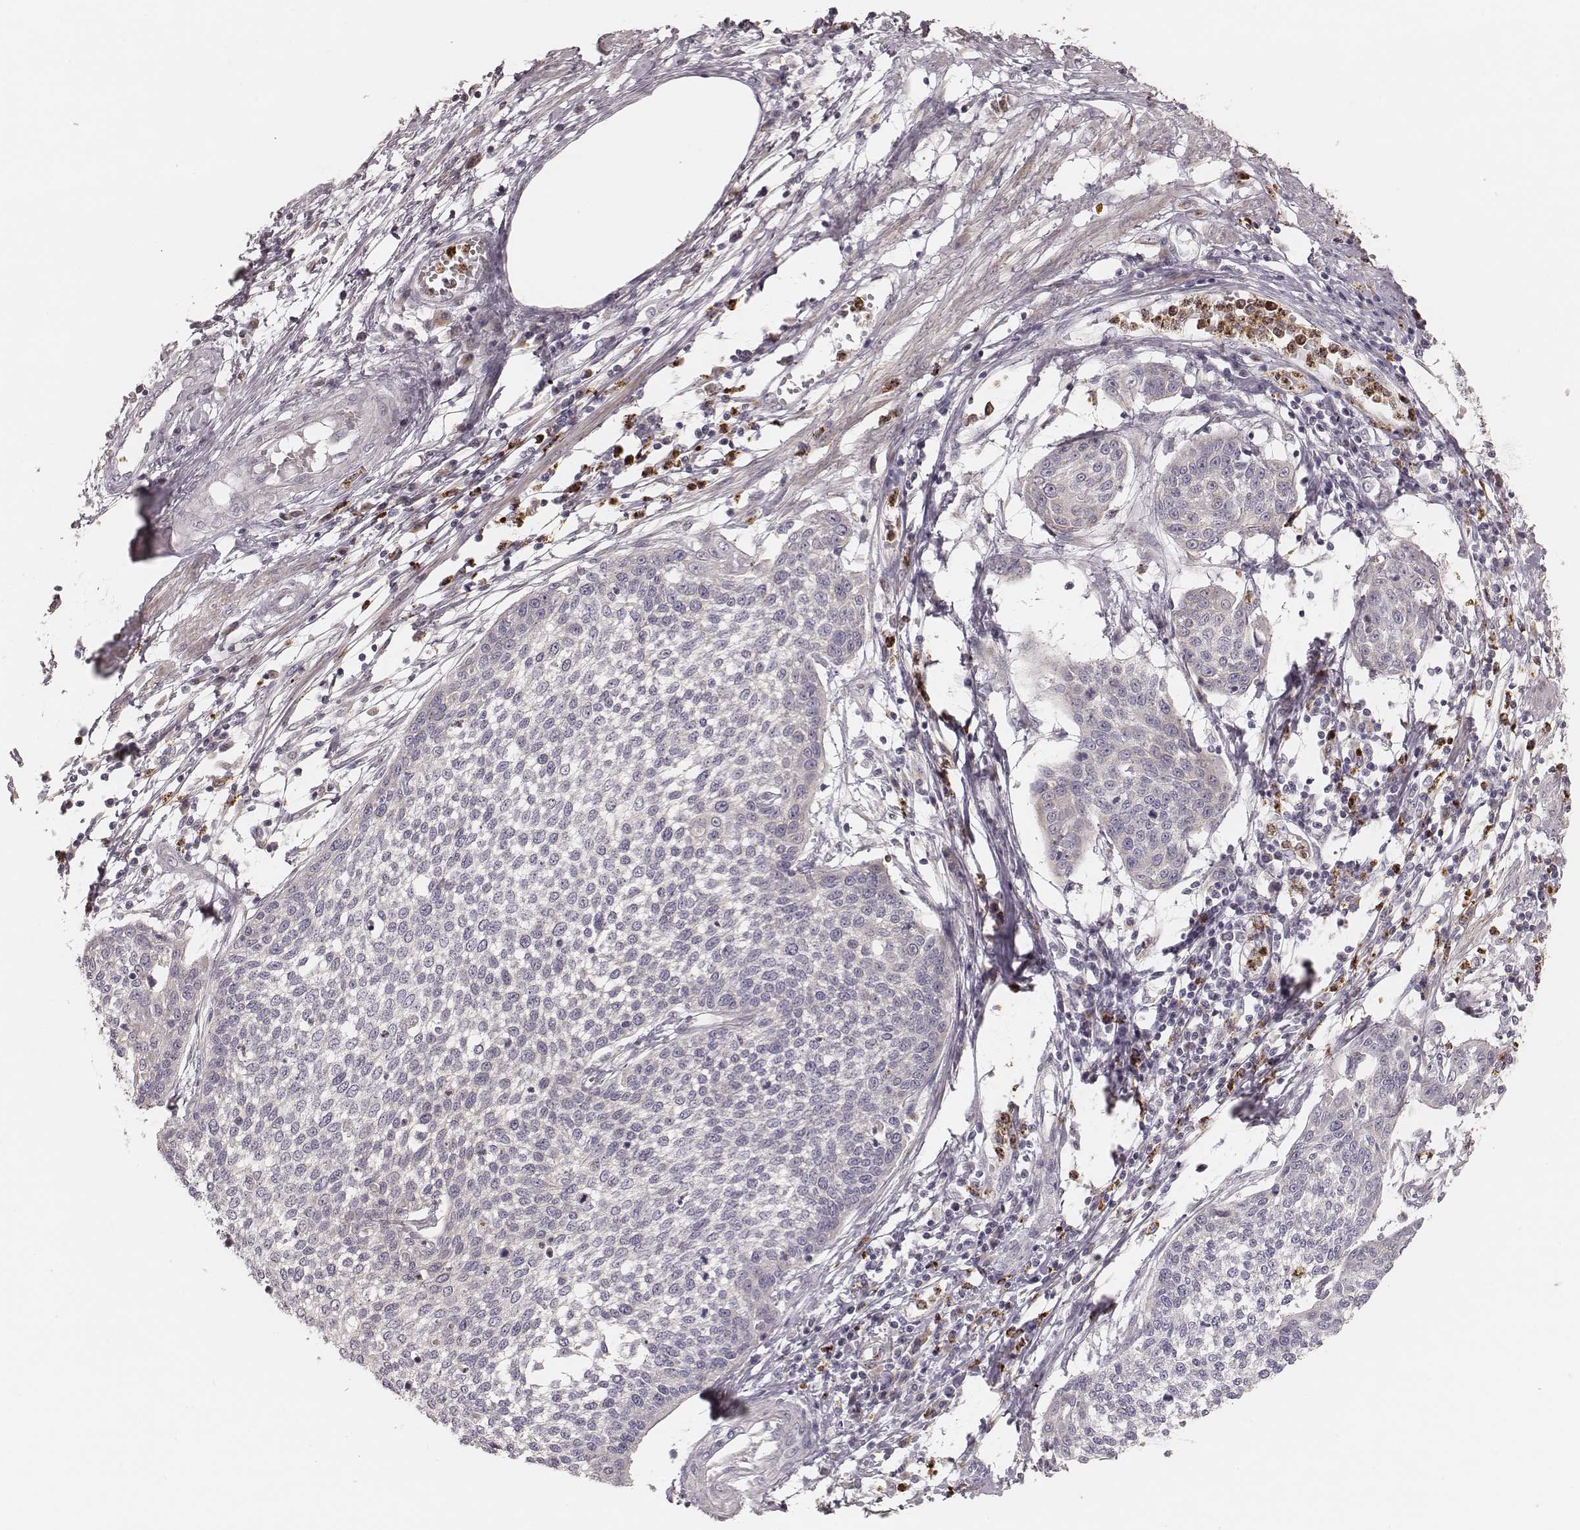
{"staining": {"intensity": "negative", "quantity": "none", "location": "none"}, "tissue": "cervical cancer", "cell_type": "Tumor cells", "image_type": "cancer", "snomed": [{"axis": "morphology", "description": "Squamous cell carcinoma, NOS"}, {"axis": "topography", "description": "Cervix"}], "caption": "Protein analysis of cervical cancer (squamous cell carcinoma) displays no significant staining in tumor cells.", "gene": "ABCA7", "patient": {"sex": "female", "age": 34}}